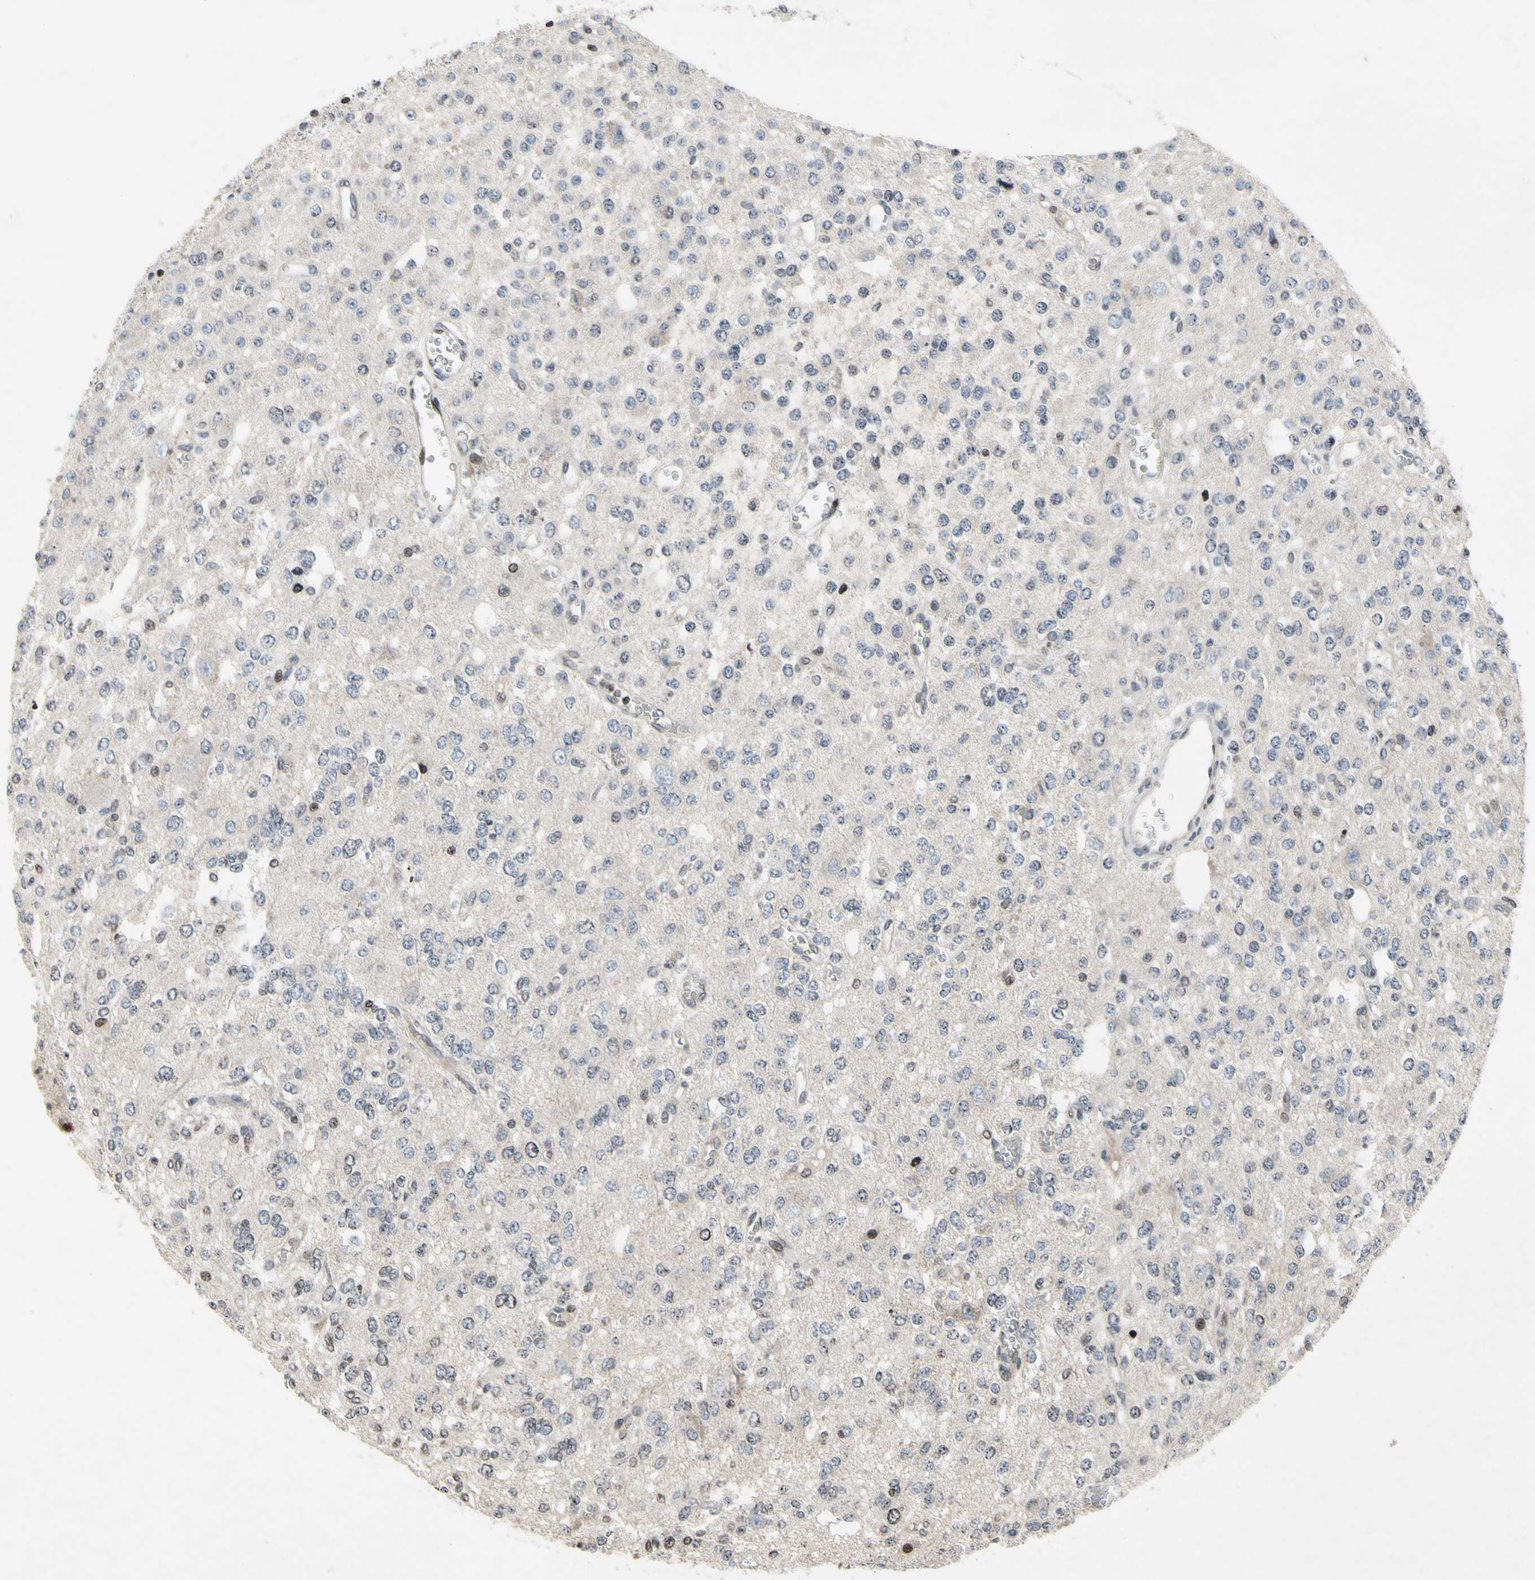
{"staining": {"intensity": "negative", "quantity": "none", "location": "none"}, "tissue": "glioma", "cell_type": "Tumor cells", "image_type": "cancer", "snomed": [{"axis": "morphology", "description": "Glioma, malignant, Low grade"}, {"axis": "topography", "description": "Brain"}], "caption": "Immunohistochemical staining of human glioma displays no significant expression in tumor cells.", "gene": "ARG1", "patient": {"sex": "male", "age": 38}}